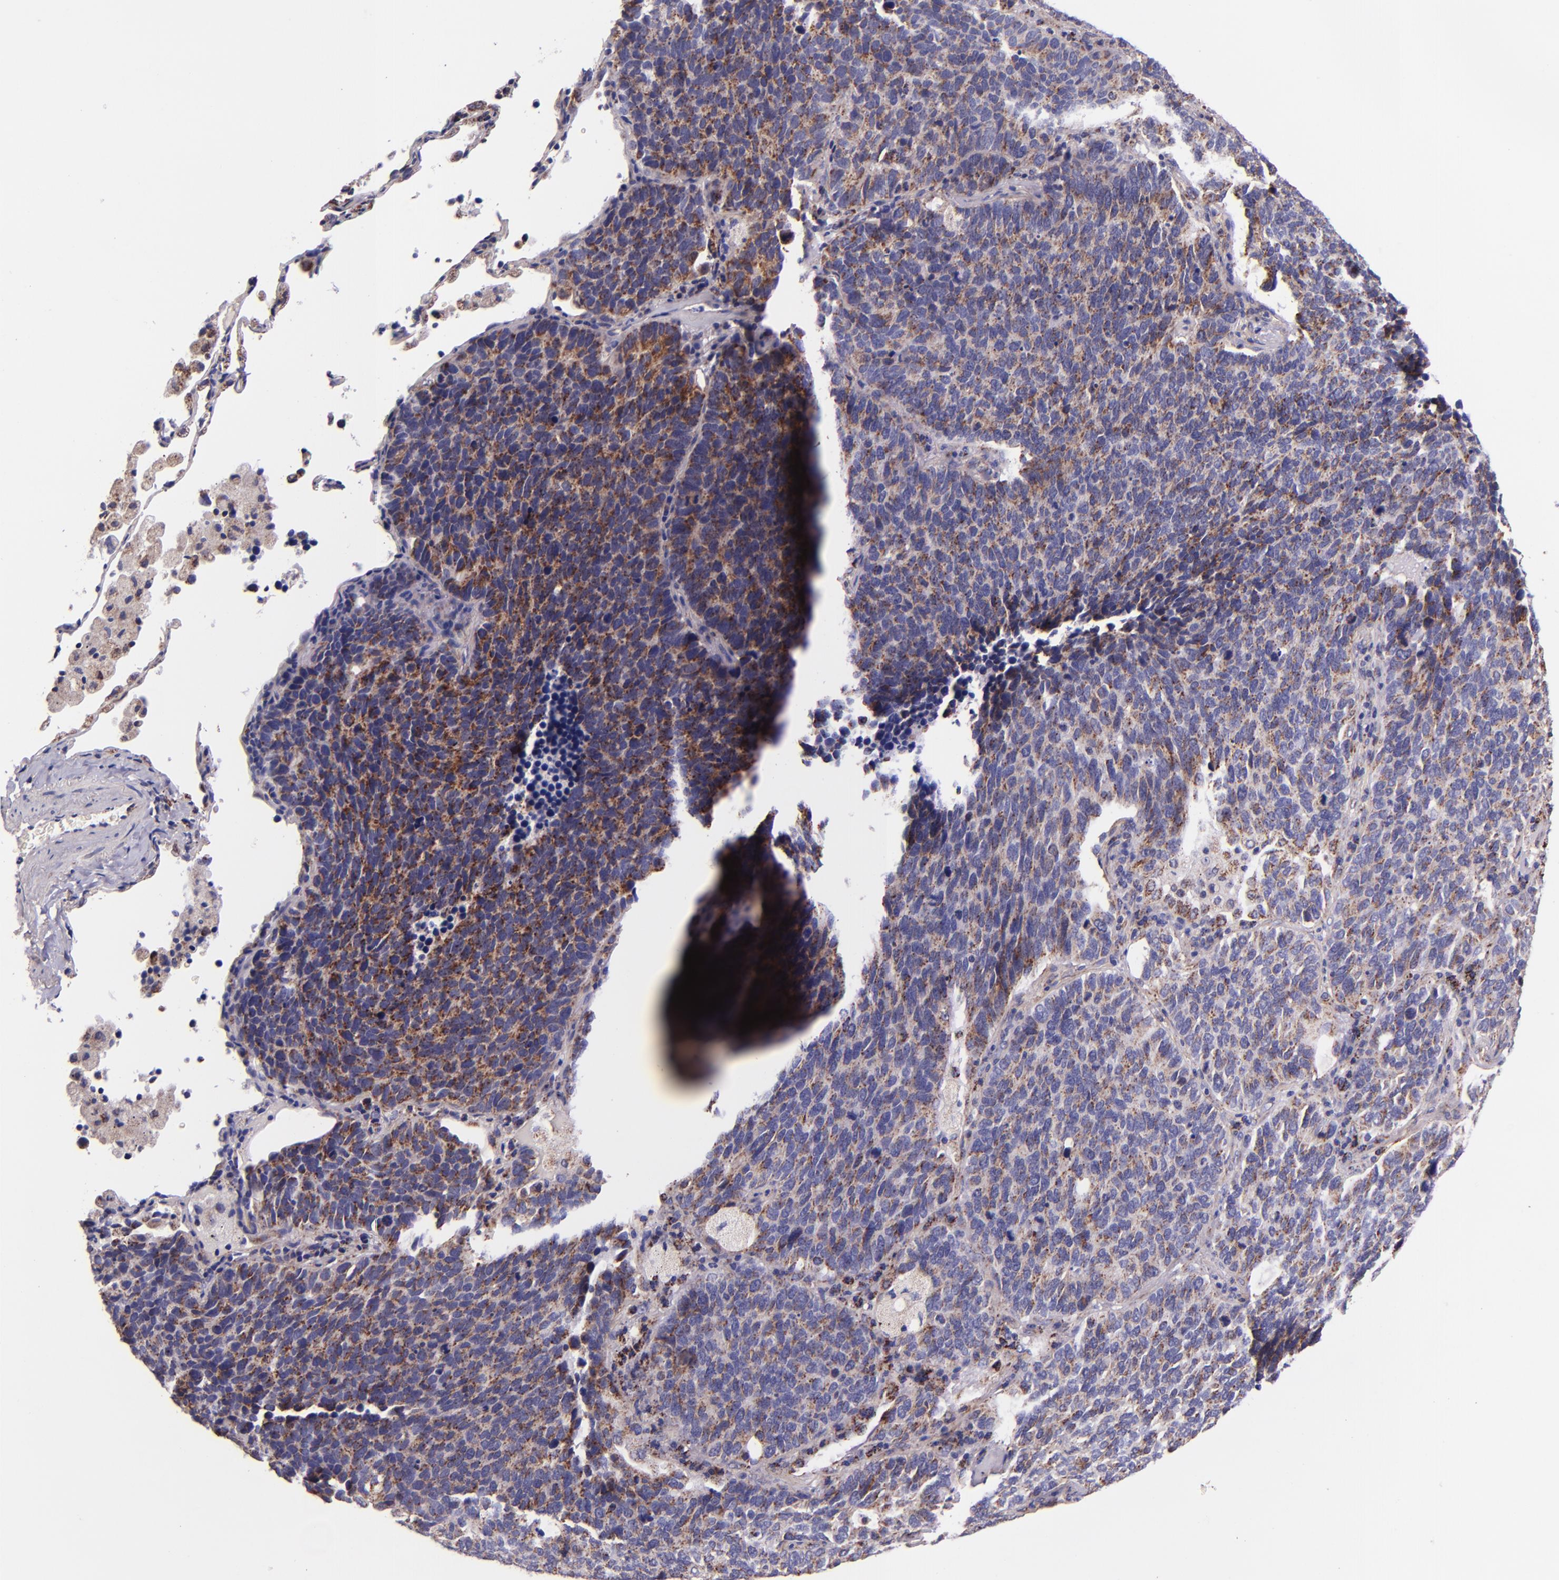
{"staining": {"intensity": "moderate", "quantity": "25%-75%", "location": "cytoplasmic/membranous"}, "tissue": "lung cancer", "cell_type": "Tumor cells", "image_type": "cancer", "snomed": [{"axis": "morphology", "description": "Neoplasm, malignant, NOS"}, {"axis": "topography", "description": "Lung"}], "caption": "The immunohistochemical stain labels moderate cytoplasmic/membranous expression in tumor cells of lung malignant neoplasm tissue.", "gene": "IDH3G", "patient": {"sex": "female", "age": 75}}